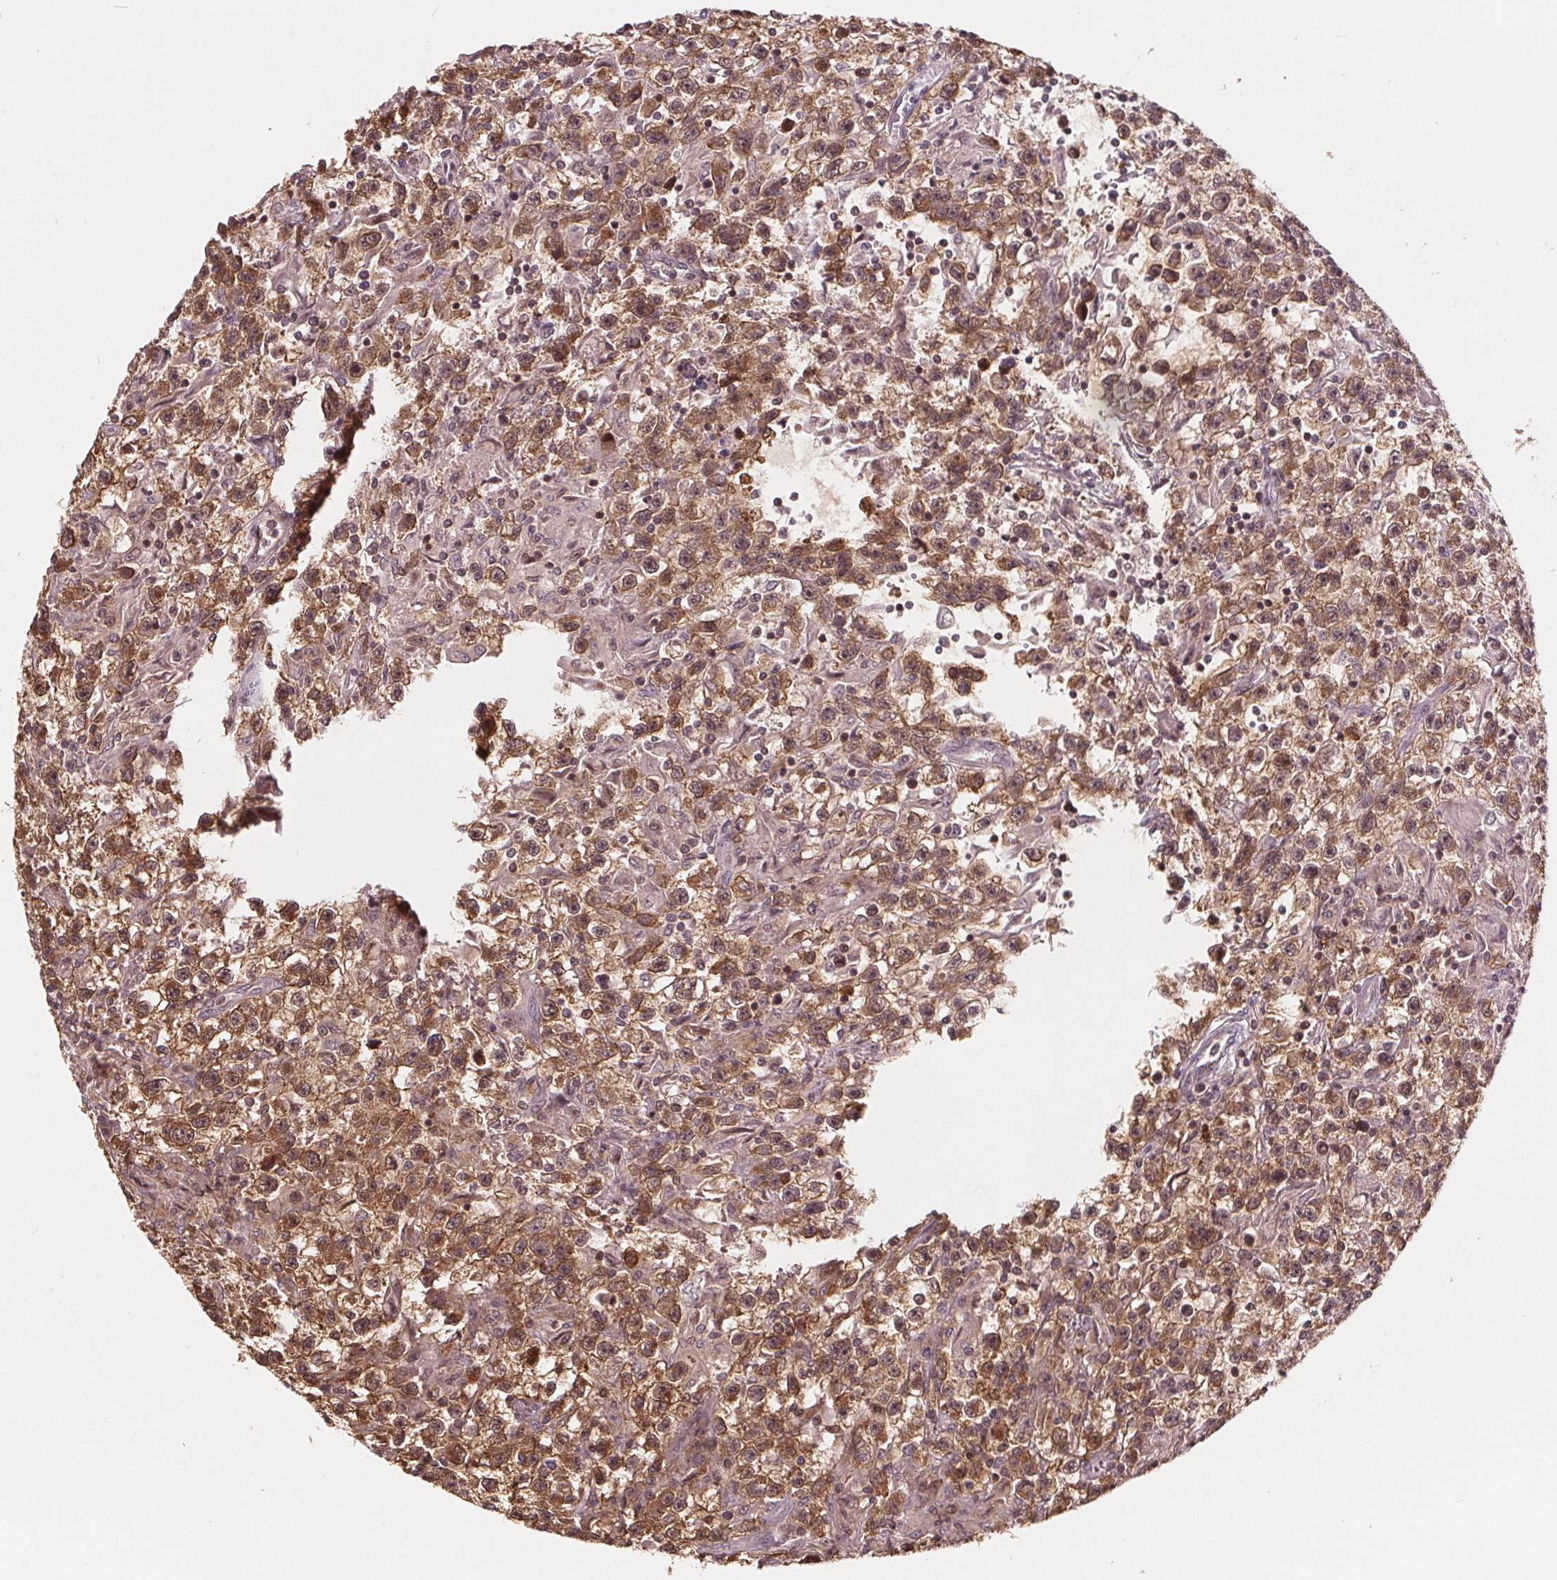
{"staining": {"intensity": "moderate", "quantity": ">75%", "location": "cytoplasmic/membranous,nuclear"}, "tissue": "testis cancer", "cell_type": "Tumor cells", "image_type": "cancer", "snomed": [{"axis": "morphology", "description": "Seminoma, NOS"}, {"axis": "topography", "description": "Testis"}], "caption": "DAB (3,3'-diaminobenzidine) immunohistochemical staining of human testis cancer displays moderate cytoplasmic/membranous and nuclear protein positivity in about >75% of tumor cells.", "gene": "HIF1AN", "patient": {"sex": "male", "age": 31}}